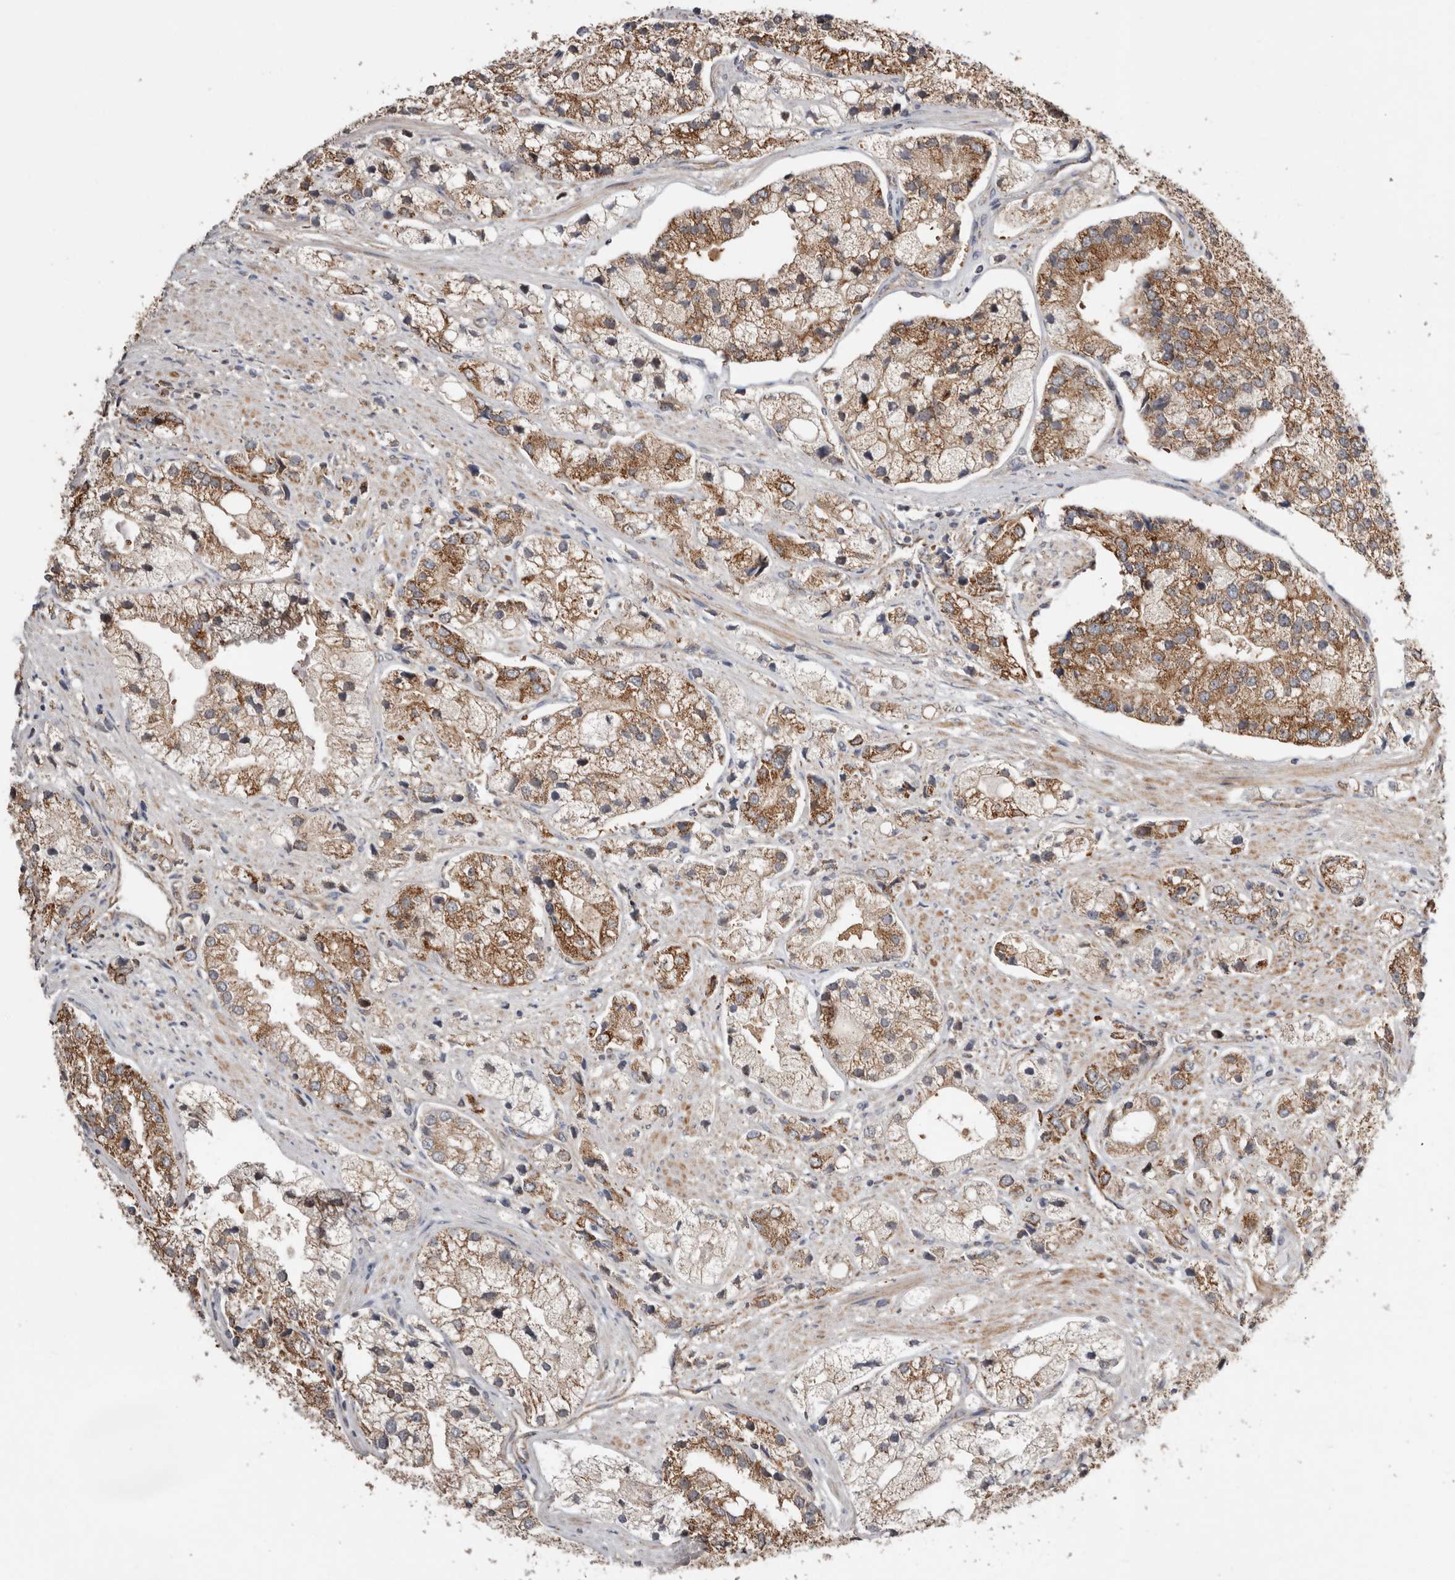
{"staining": {"intensity": "moderate", "quantity": "25%-75%", "location": "cytoplasmic/membranous"}, "tissue": "prostate cancer", "cell_type": "Tumor cells", "image_type": "cancer", "snomed": [{"axis": "morphology", "description": "Adenocarcinoma, High grade"}, {"axis": "topography", "description": "Prostate"}], "caption": "Prostate cancer (high-grade adenocarcinoma) was stained to show a protein in brown. There is medium levels of moderate cytoplasmic/membranous expression in about 25%-75% of tumor cells.", "gene": "PROKR1", "patient": {"sex": "male", "age": 50}}